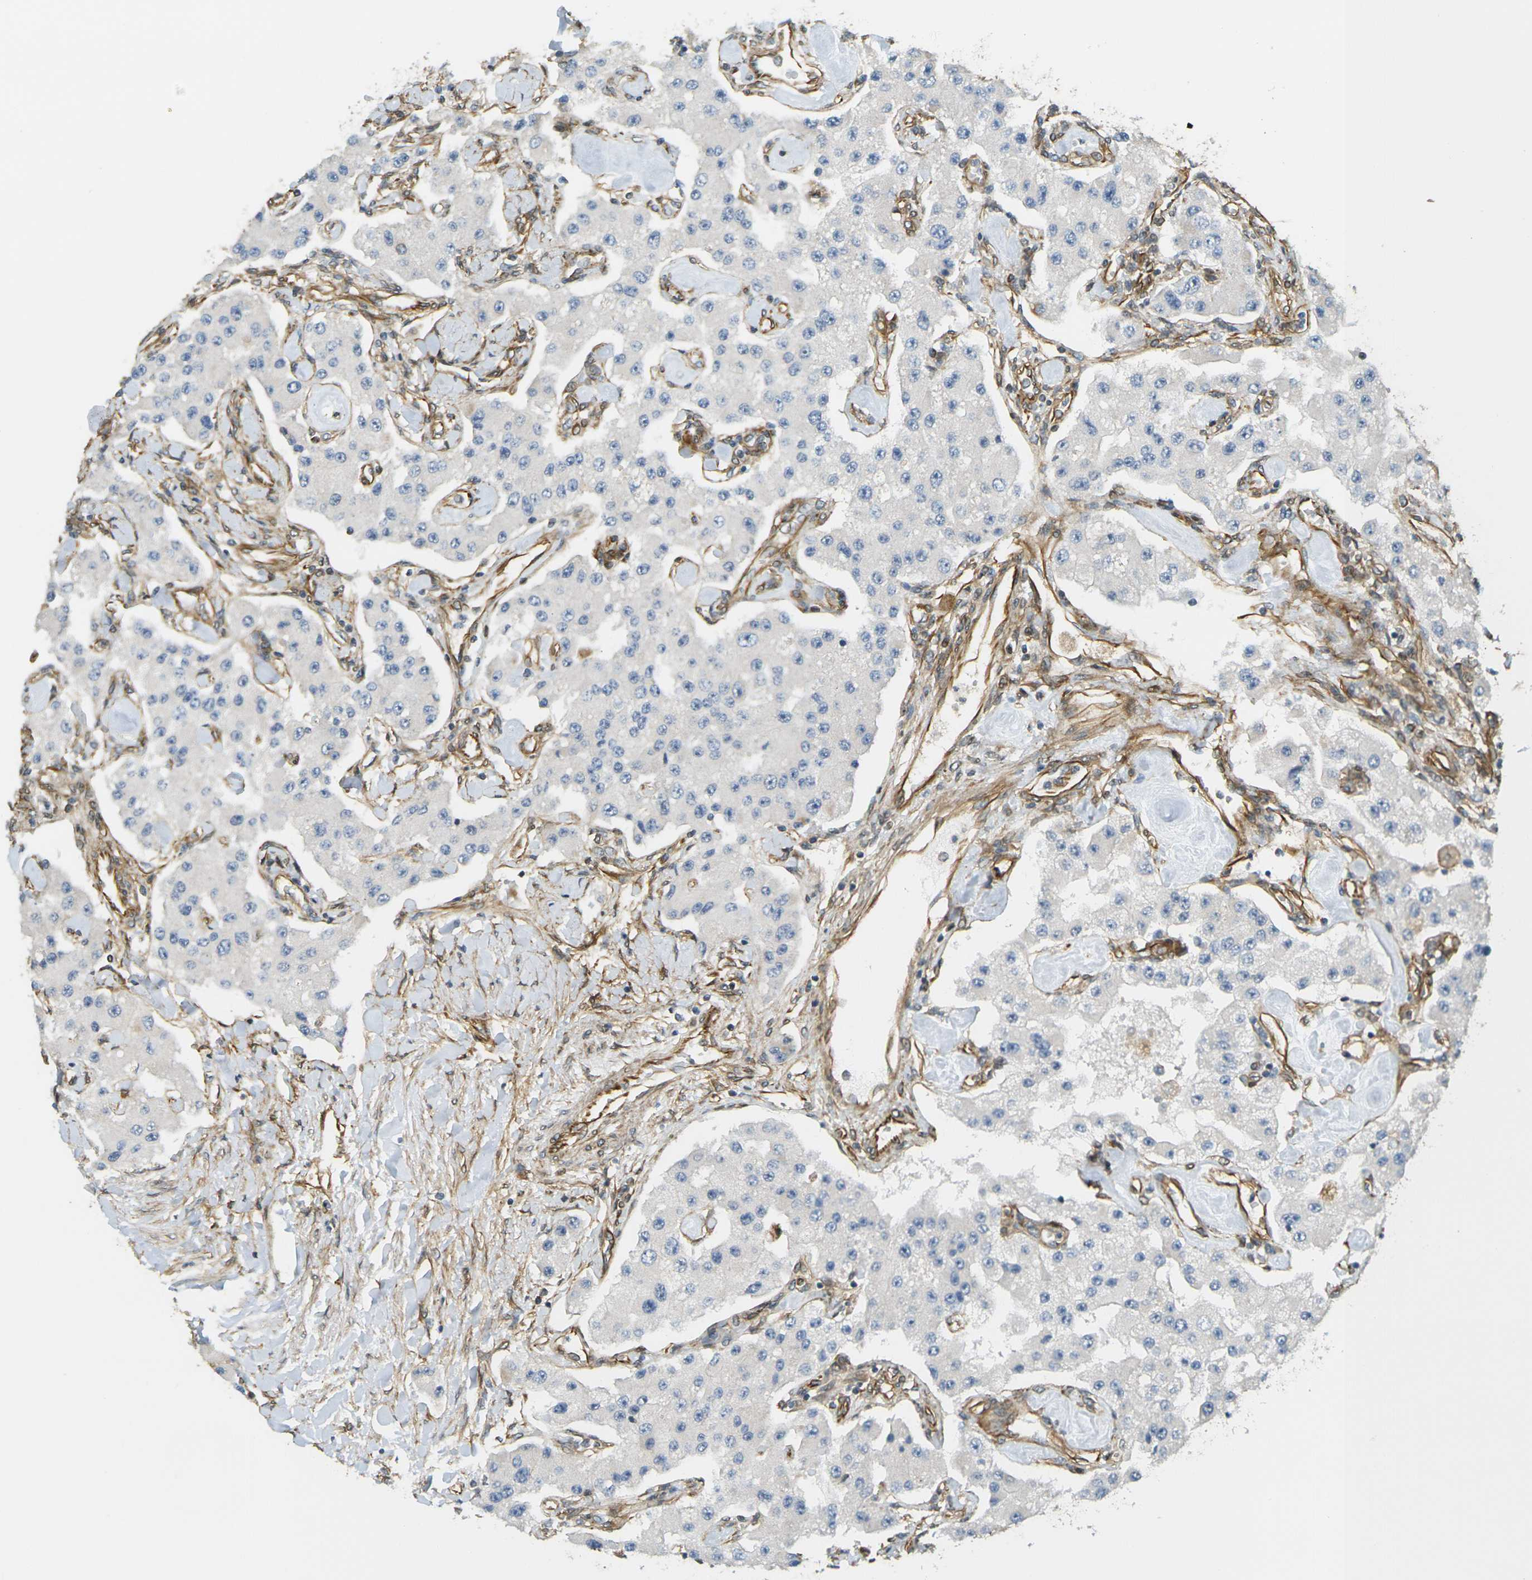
{"staining": {"intensity": "negative", "quantity": "none", "location": "none"}, "tissue": "carcinoid", "cell_type": "Tumor cells", "image_type": "cancer", "snomed": [{"axis": "morphology", "description": "Carcinoid, malignant, NOS"}, {"axis": "topography", "description": "Pancreas"}], "caption": "Immunohistochemistry photomicrograph of neoplastic tissue: human malignant carcinoid stained with DAB reveals no significant protein staining in tumor cells.", "gene": "CYTH3", "patient": {"sex": "male", "age": 41}}